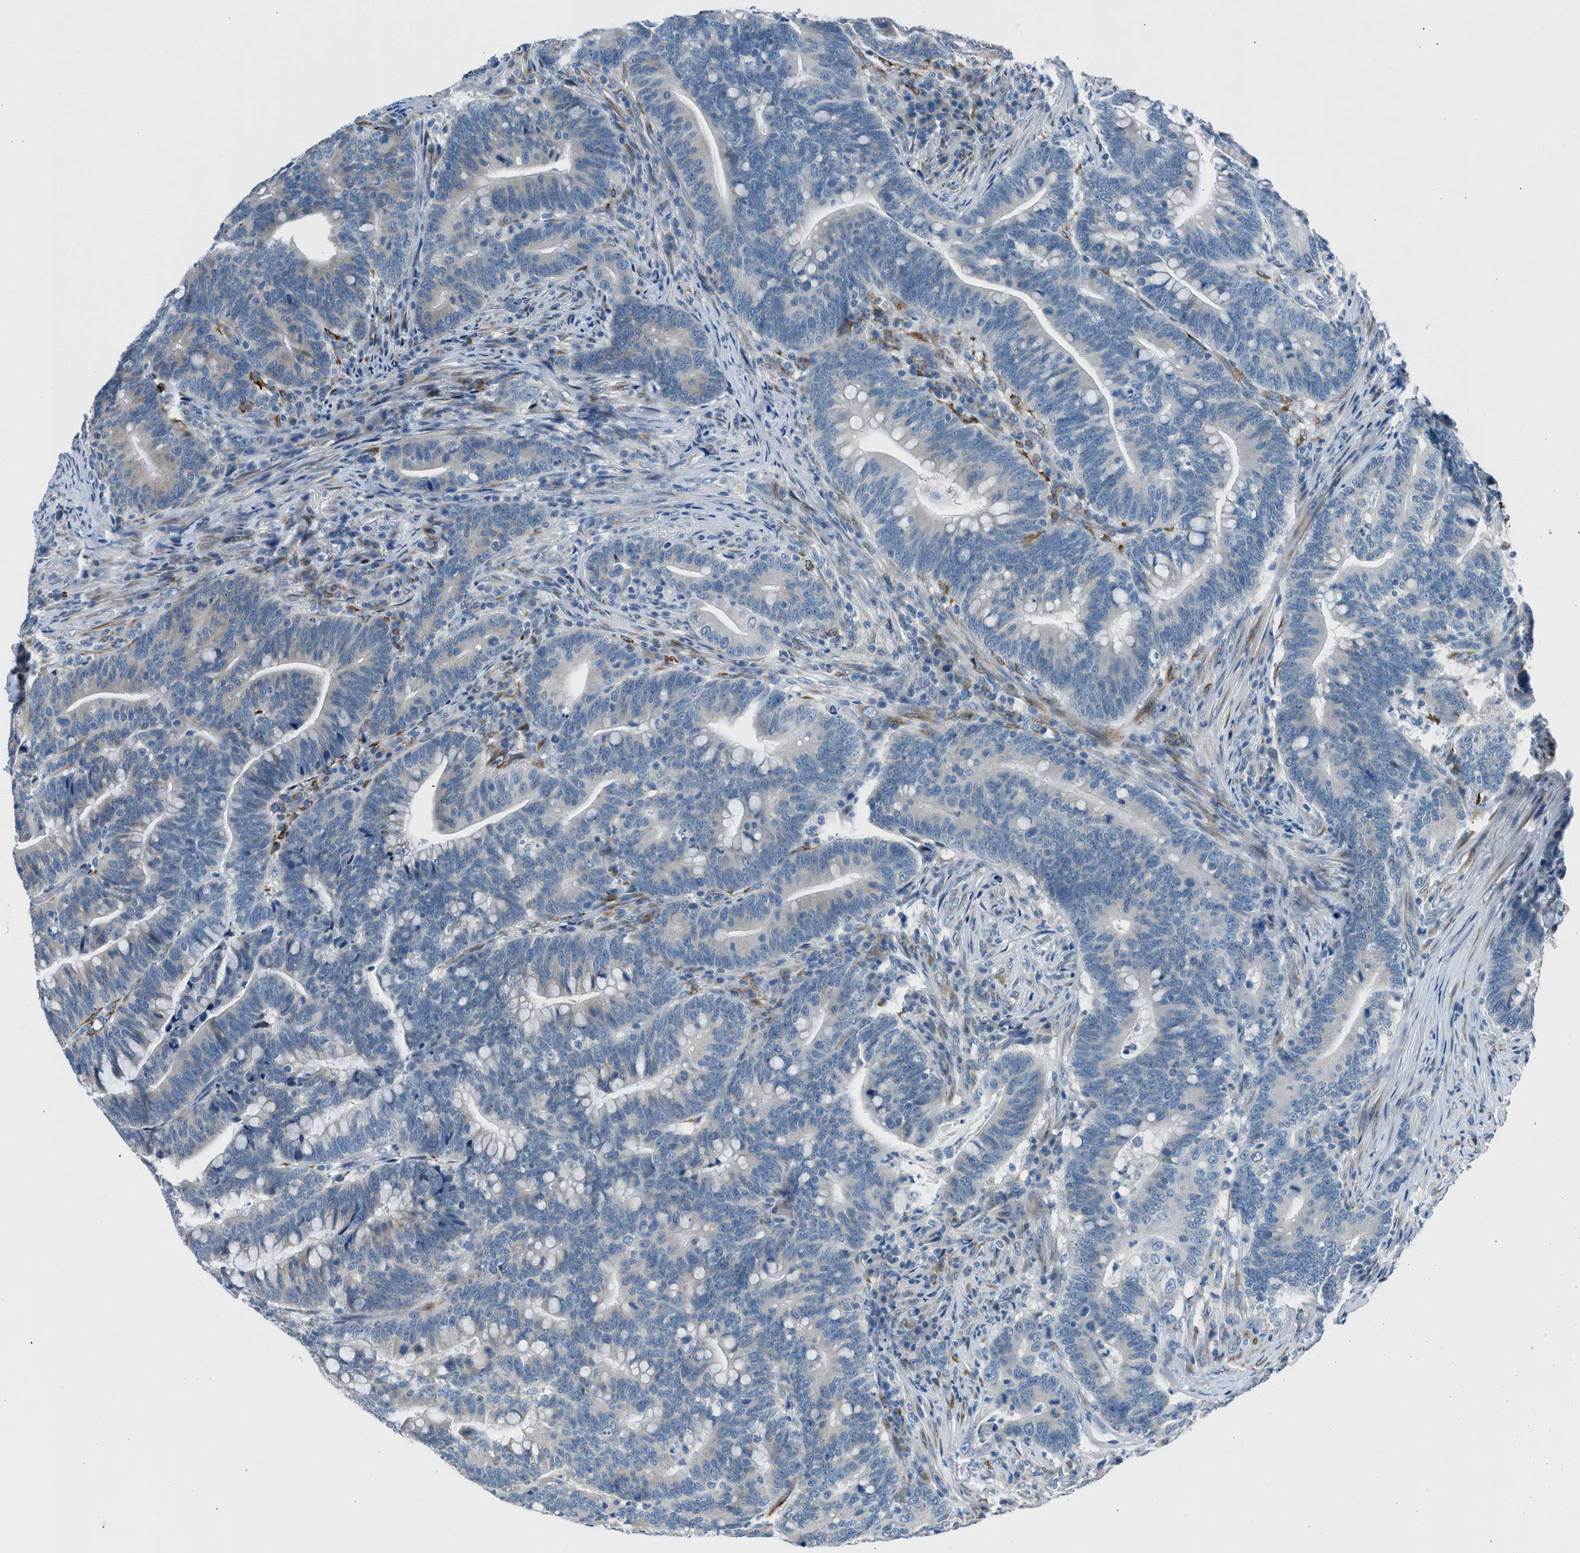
{"staining": {"intensity": "negative", "quantity": "none", "location": "none"}, "tissue": "colorectal cancer", "cell_type": "Tumor cells", "image_type": "cancer", "snomed": [{"axis": "morphology", "description": "Normal tissue, NOS"}, {"axis": "morphology", "description": "Adenocarcinoma, NOS"}, {"axis": "topography", "description": "Colon"}], "caption": "The image exhibits no staining of tumor cells in colorectal cancer (adenocarcinoma).", "gene": "RNF41", "patient": {"sex": "female", "age": 66}}